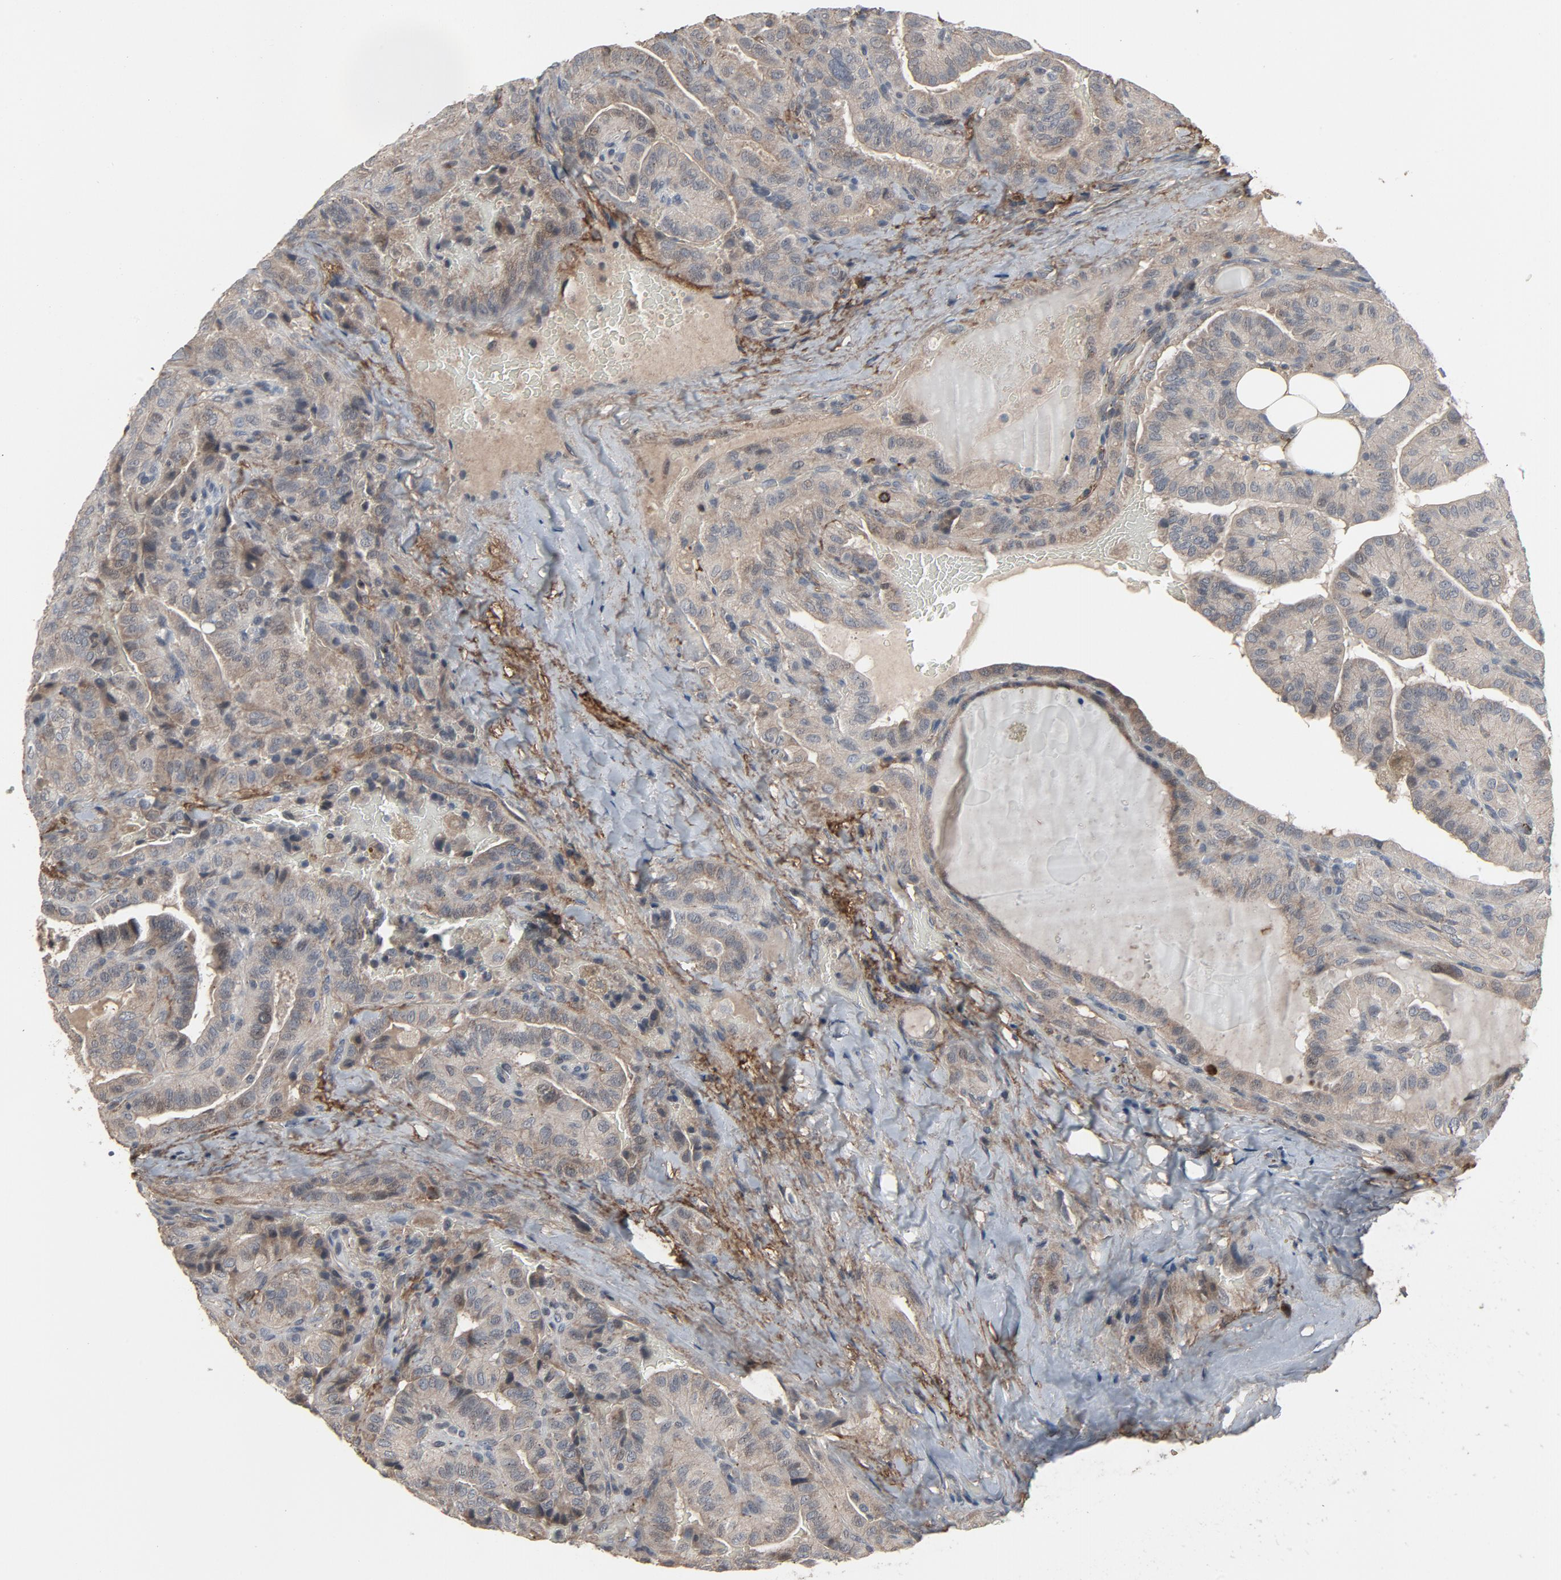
{"staining": {"intensity": "negative", "quantity": "none", "location": "none"}, "tissue": "thyroid cancer", "cell_type": "Tumor cells", "image_type": "cancer", "snomed": [{"axis": "morphology", "description": "Papillary adenocarcinoma, NOS"}, {"axis": "topography", "description": "Thyroid gland"}], "caption": "Tumor cells are negative for brown protein staining in thyroid cancer.", "gene": "PDZD4", "patient": {"sex": "male", "age": 77}}